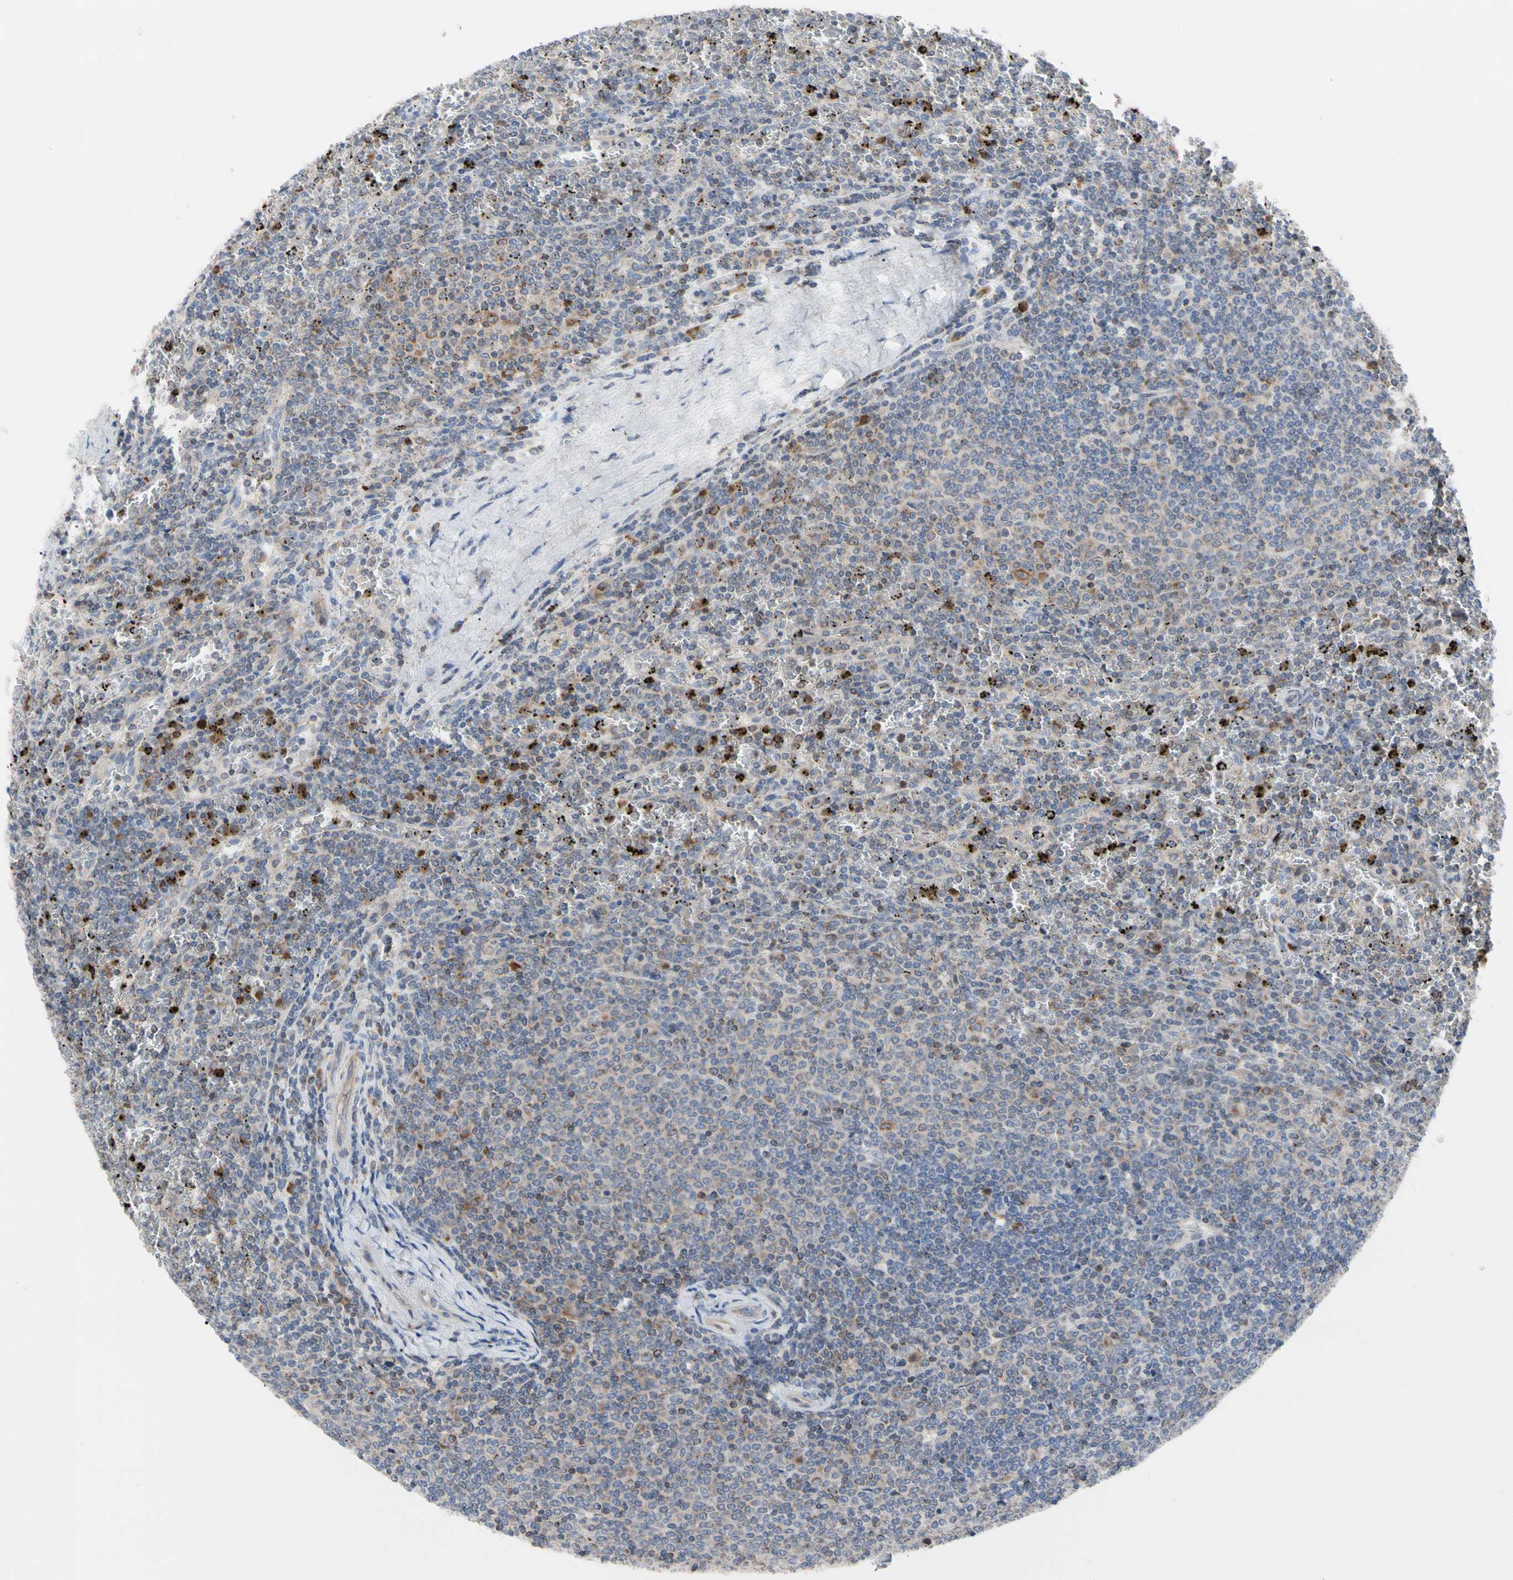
{"staining": {"intensity": "moderate", "quantity": "<25%", "location": "cytoplasmic/membranous"}, "tissue": "lymphoma", "cell_type": "Tumor cells", "image_type": "cancer", "snomed": [{"axis": "morphology", "description": "Malignant lymphoma, non-Hodgkin's type, Low grade"}, {"axis": "topography", "description": "Spleen"}], "caption": "Immunohistochemistry (IHC) (DAB (3,3'-diaminobenzidine)) staining of human malignant lymphoma, non-Hodgkin's type (low-grade) demonstrates moderate cytoplasmic/membranous protein staining in about <25% of tumor cells.", "gene": "MCL1", "patient": {"sex": "female", "age": 77}}